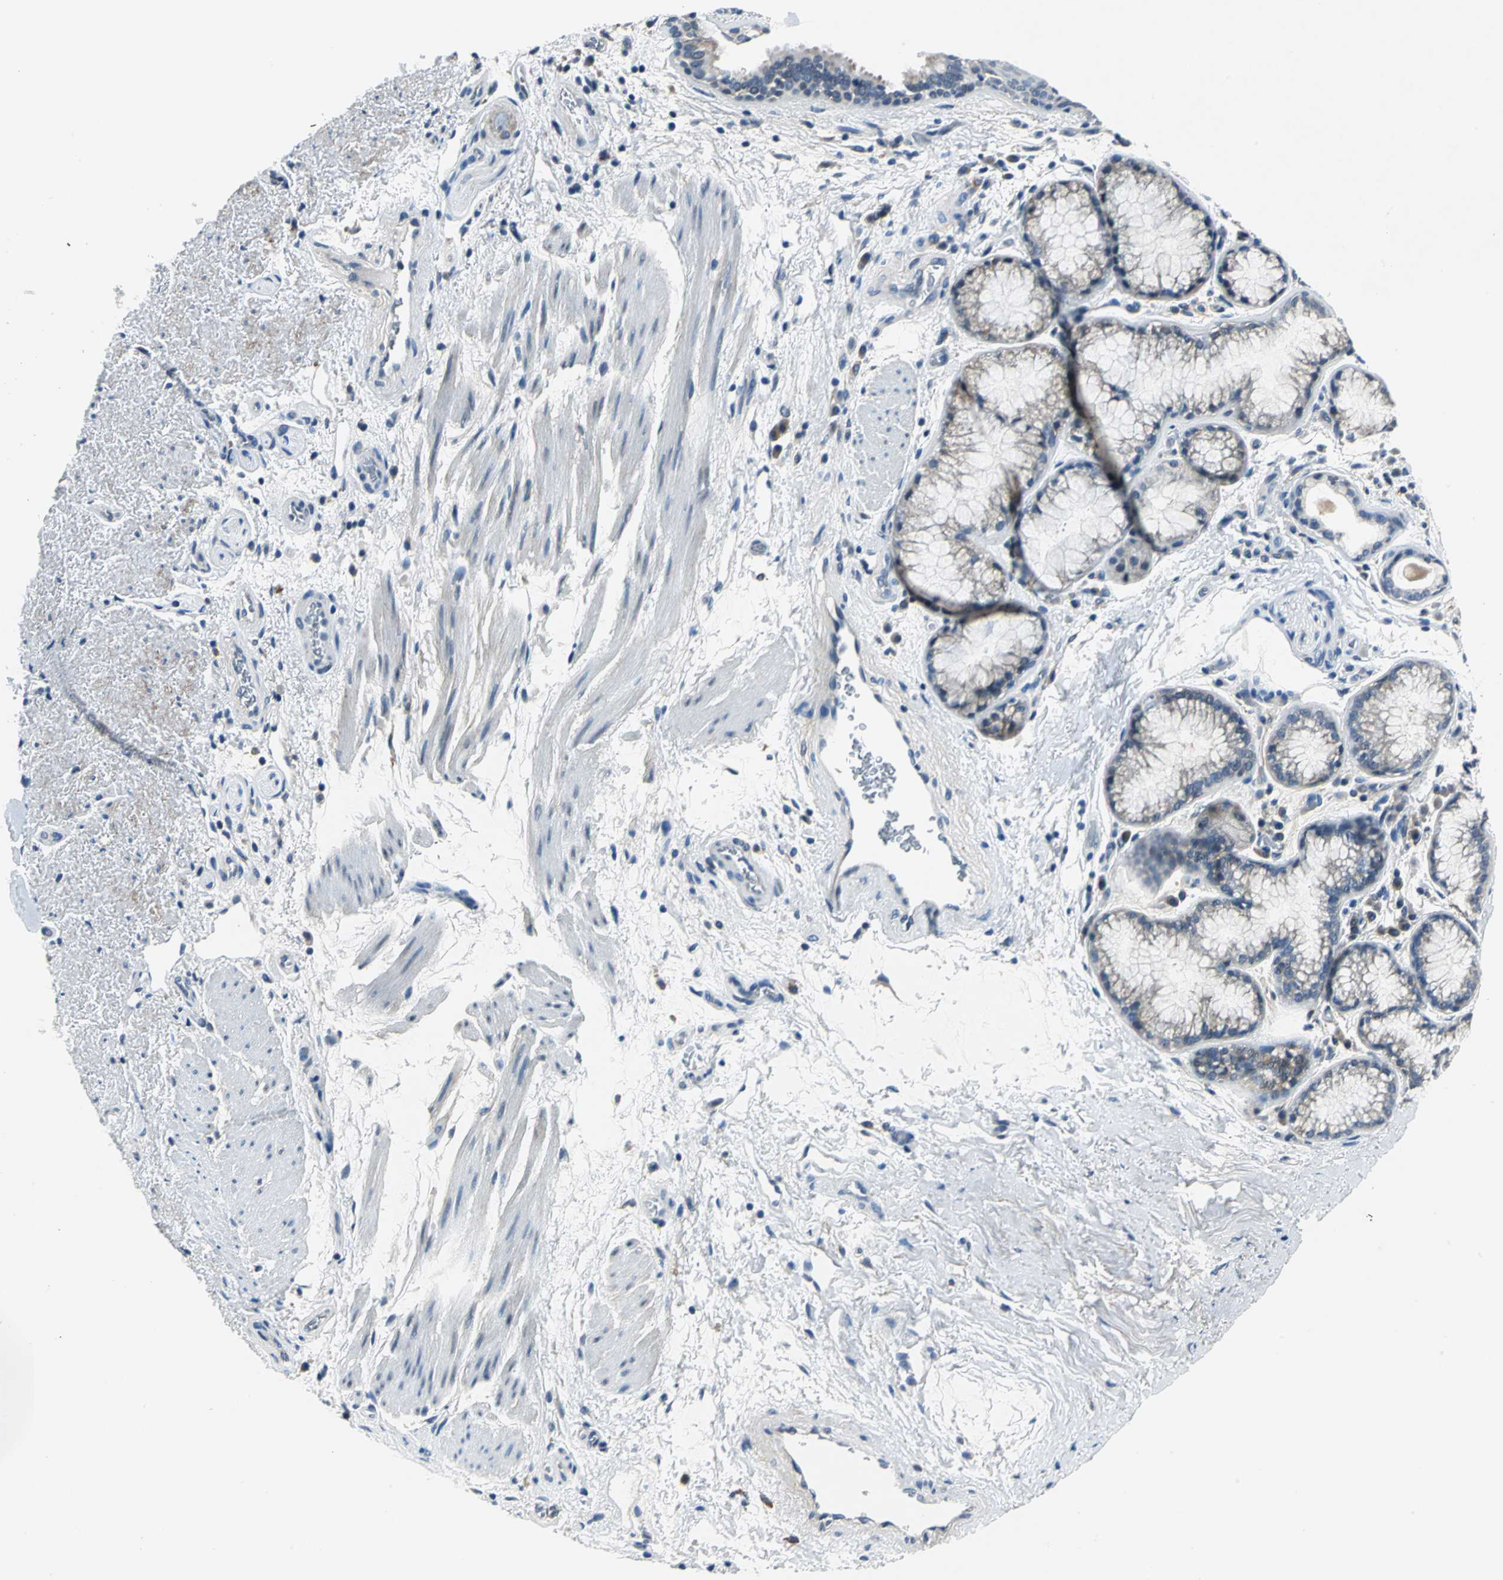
{"staining": {"intensity": "moderate", "quantity": "<25%", "location": "cytoplasmic/membranous"}, "tissue": "bronchus", "cell_type": "Respiratory epithelial cells", "image_type": "normal", "snomed": [{"axis": "morphology", "description": "Normal tissue, NOS"}, {"axis": "topography", "description": "Bronchus"}], "caption": "Protein staining reveals moderate cytoplasmic/membranous staining in about <25% of respiratory epithelial cells in benign bronchus. Nuclei are stained in blue.", "gene": "ZNF415", "patient": {"sex": "female", "age": 54}}